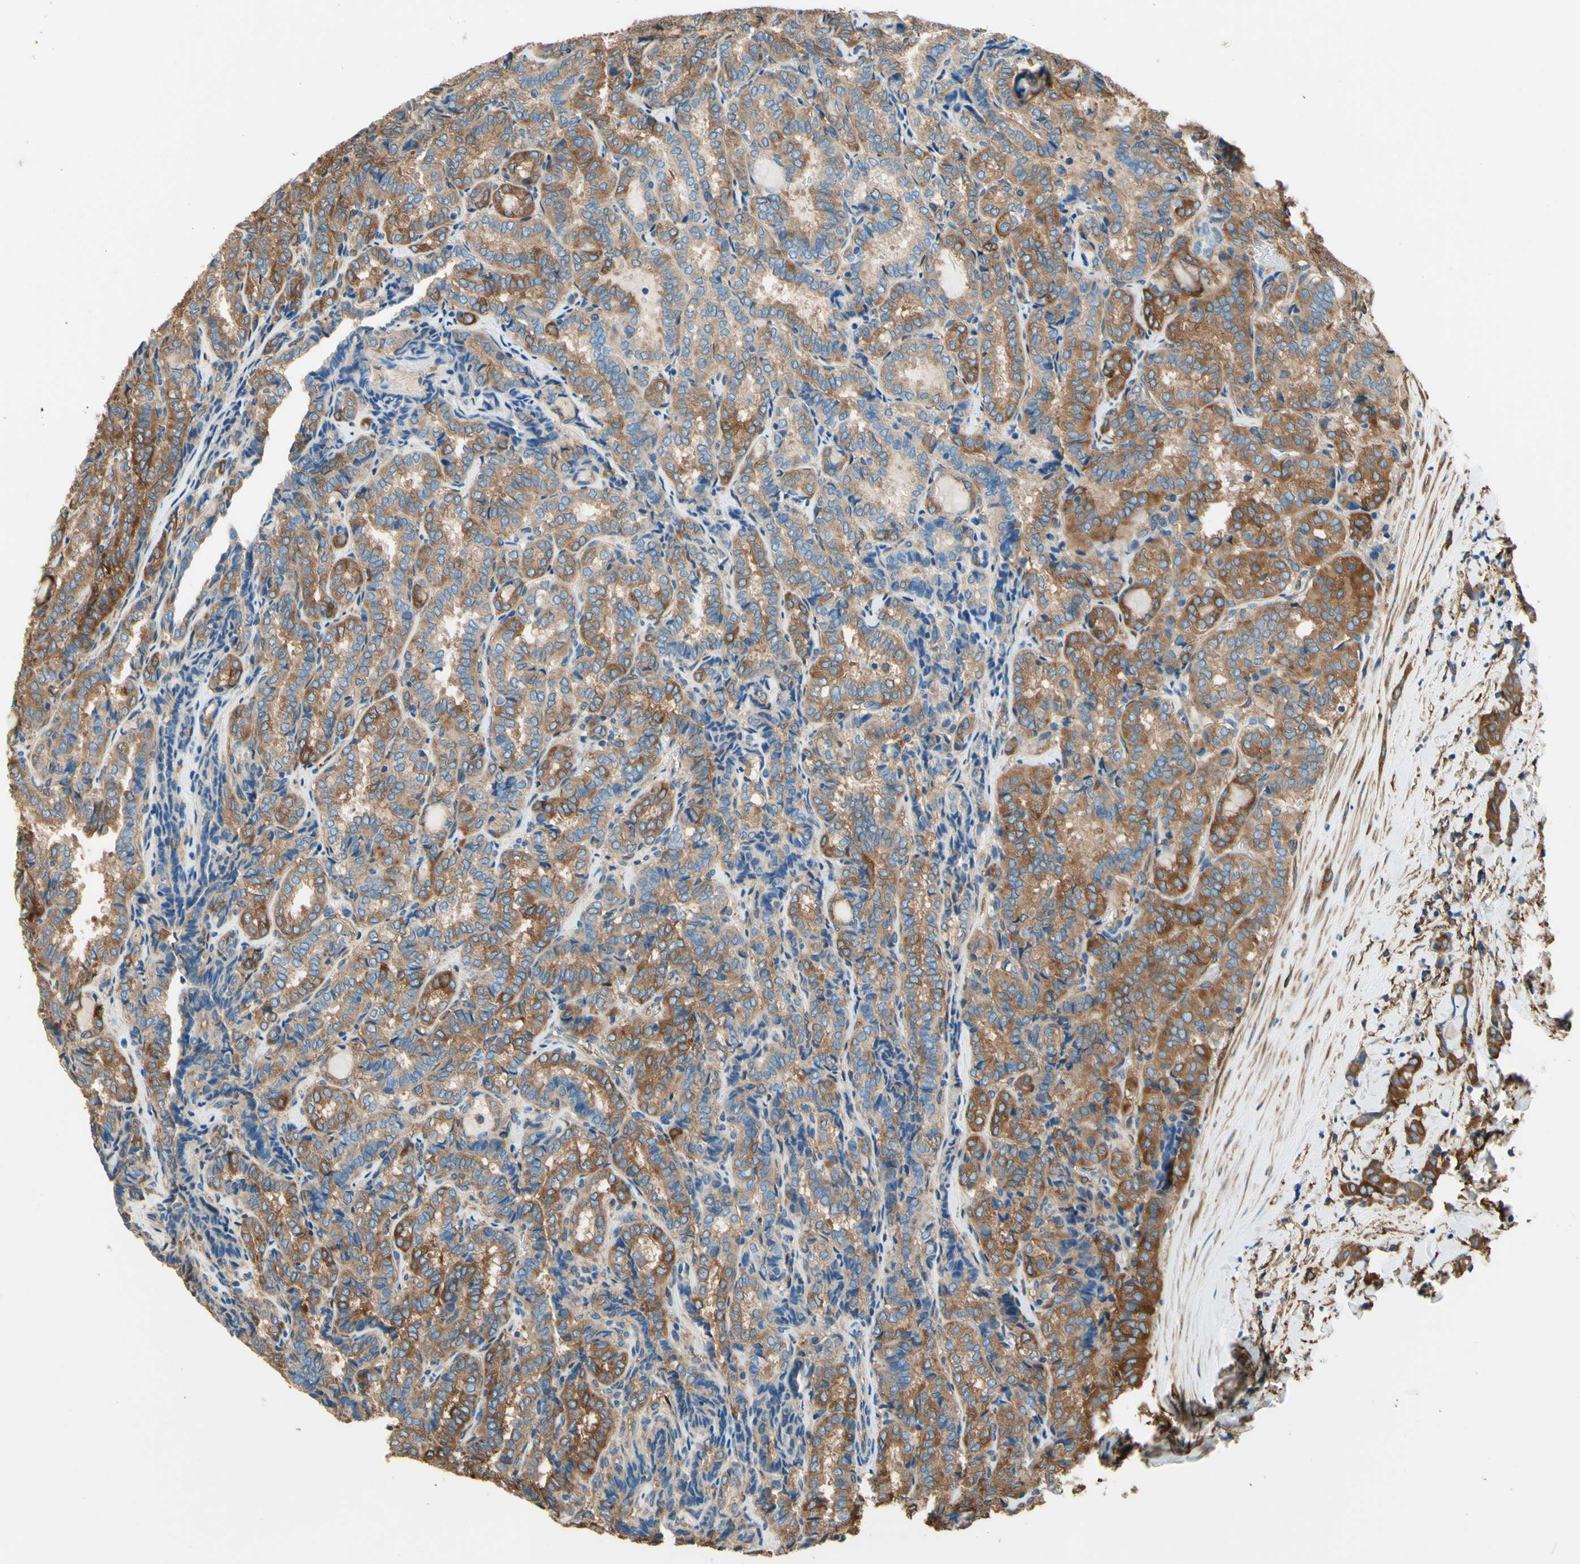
{"staining": {"intensity": "moderate", "quantity": ">75%", "location": "cytoplasmic/membranous"}, "tissue": "thyroid cancer", "cell_type": "Tumor cells", "image_type": "cancer", "snomed": [{"axis": "morphology", "description": "Normal tissue, NOS"}, {"axis": "morphology", "description": "Papillary adenocarcinoma, NOS"}, {"axis": "topography", "description": "Thyroid gland"}], "caption": "Immunohistochemical staining of thyroid cancer shows medium levels of moderate cytoplasmic/membranous positivity in approximately >75% of tumor cells.", "gene": "DPYSL3", "patient": {"sex": "female", "age": 30}}